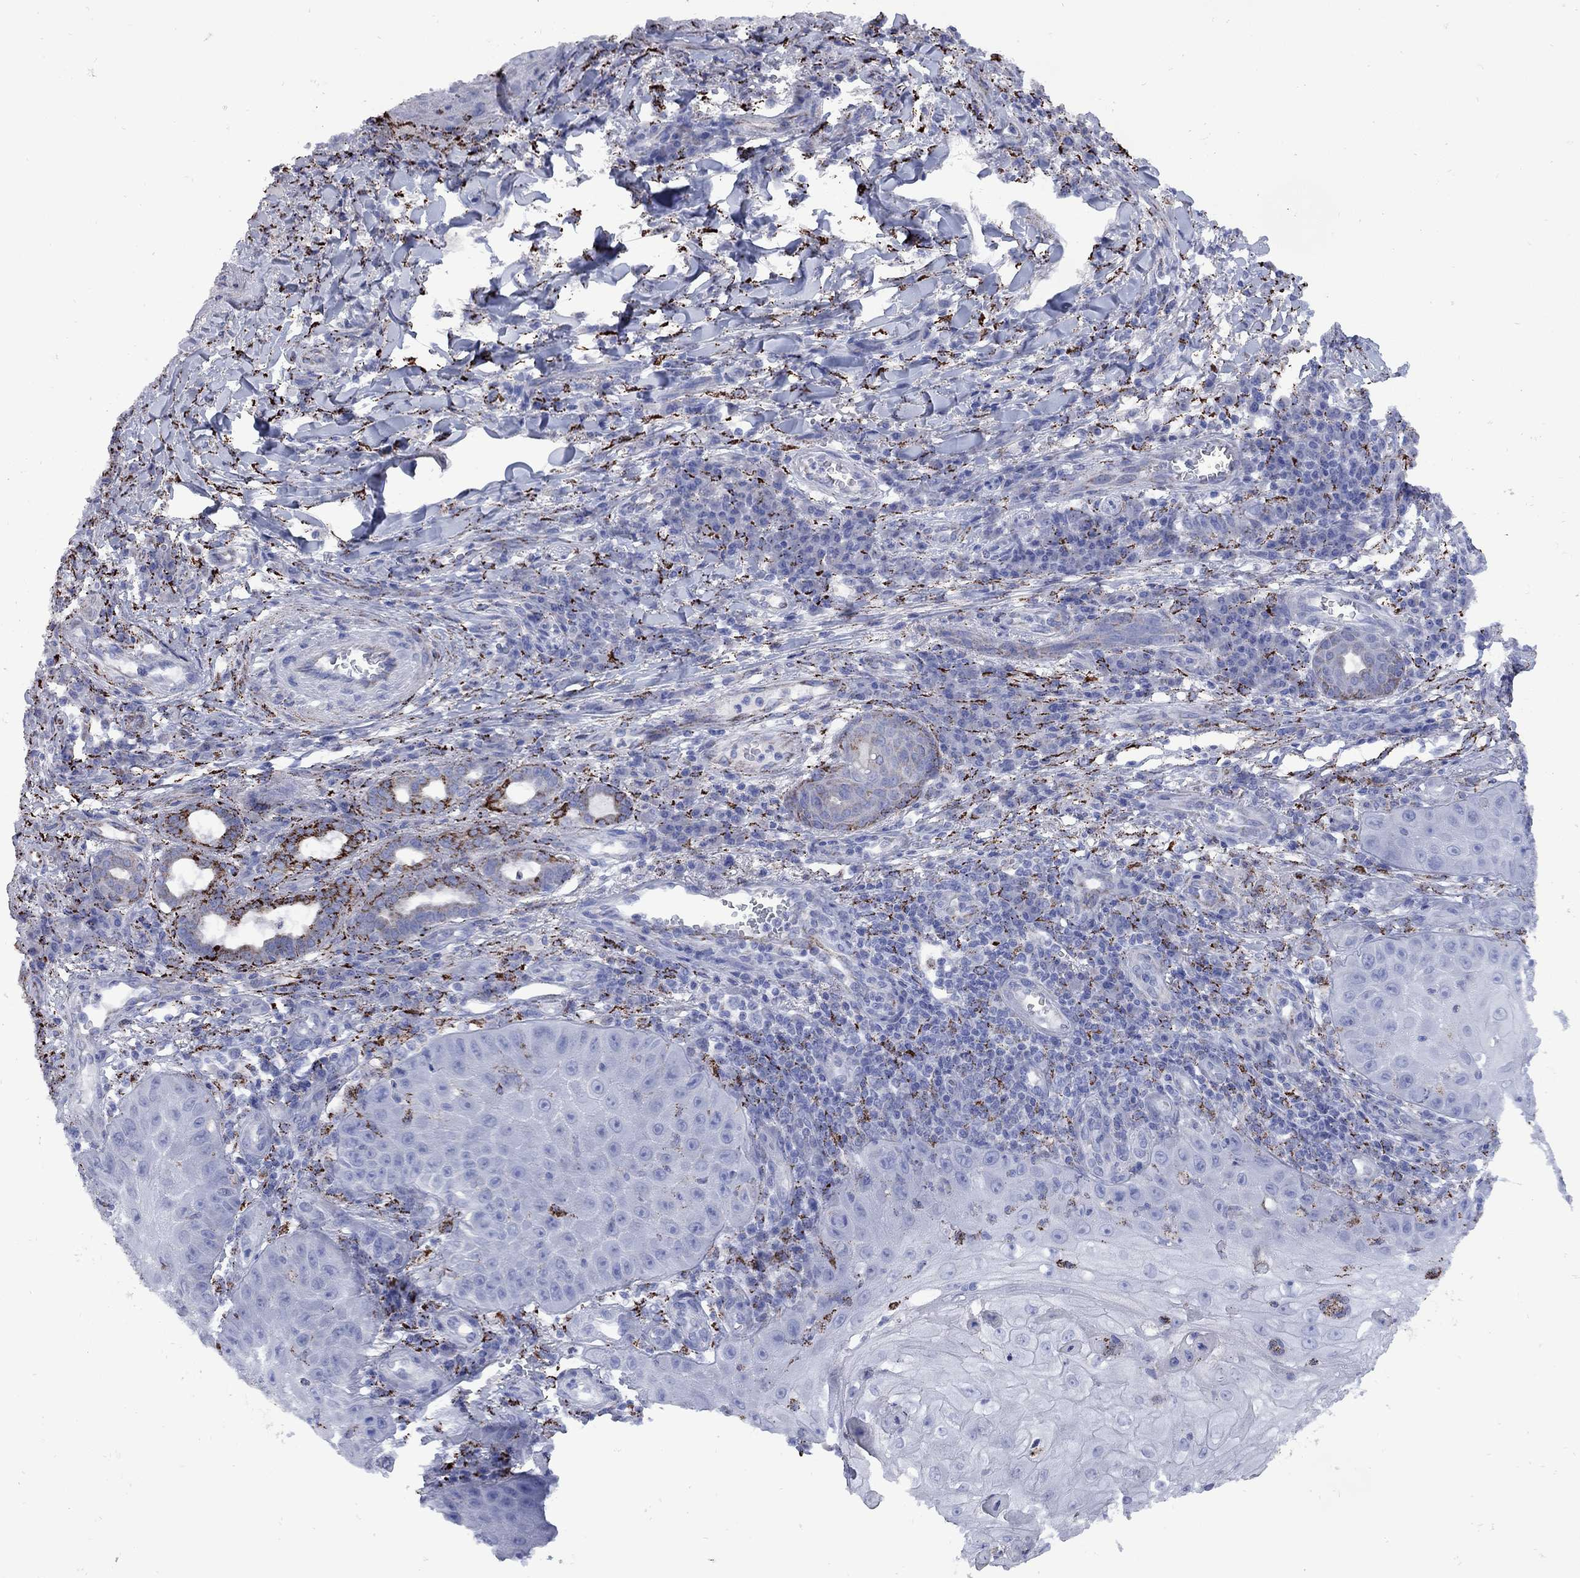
{"staining": {"intensity": "negative", "quantity": "none", "location": "none"}, "tissue": "skin cancer", "cell_type": "Tumor cells", "image_type": "cancer", "snomed": [{"axis": "morphology", "description": "Squamous cell carcinoma, NOS"}, {"axis": "topography", "description": "Skin"}], "caption": "An image of squamous cell carcinoma (skin) stained for a protein displays no brown staining in tumor cells. Brightfield microscopy of immunohistochemistry (IHC) stained with DAB (brown) and hematoxylin (blue), captured at high magnification.", "gene": "SESTD1", "patient": {"sex": "male", "age": 70}}